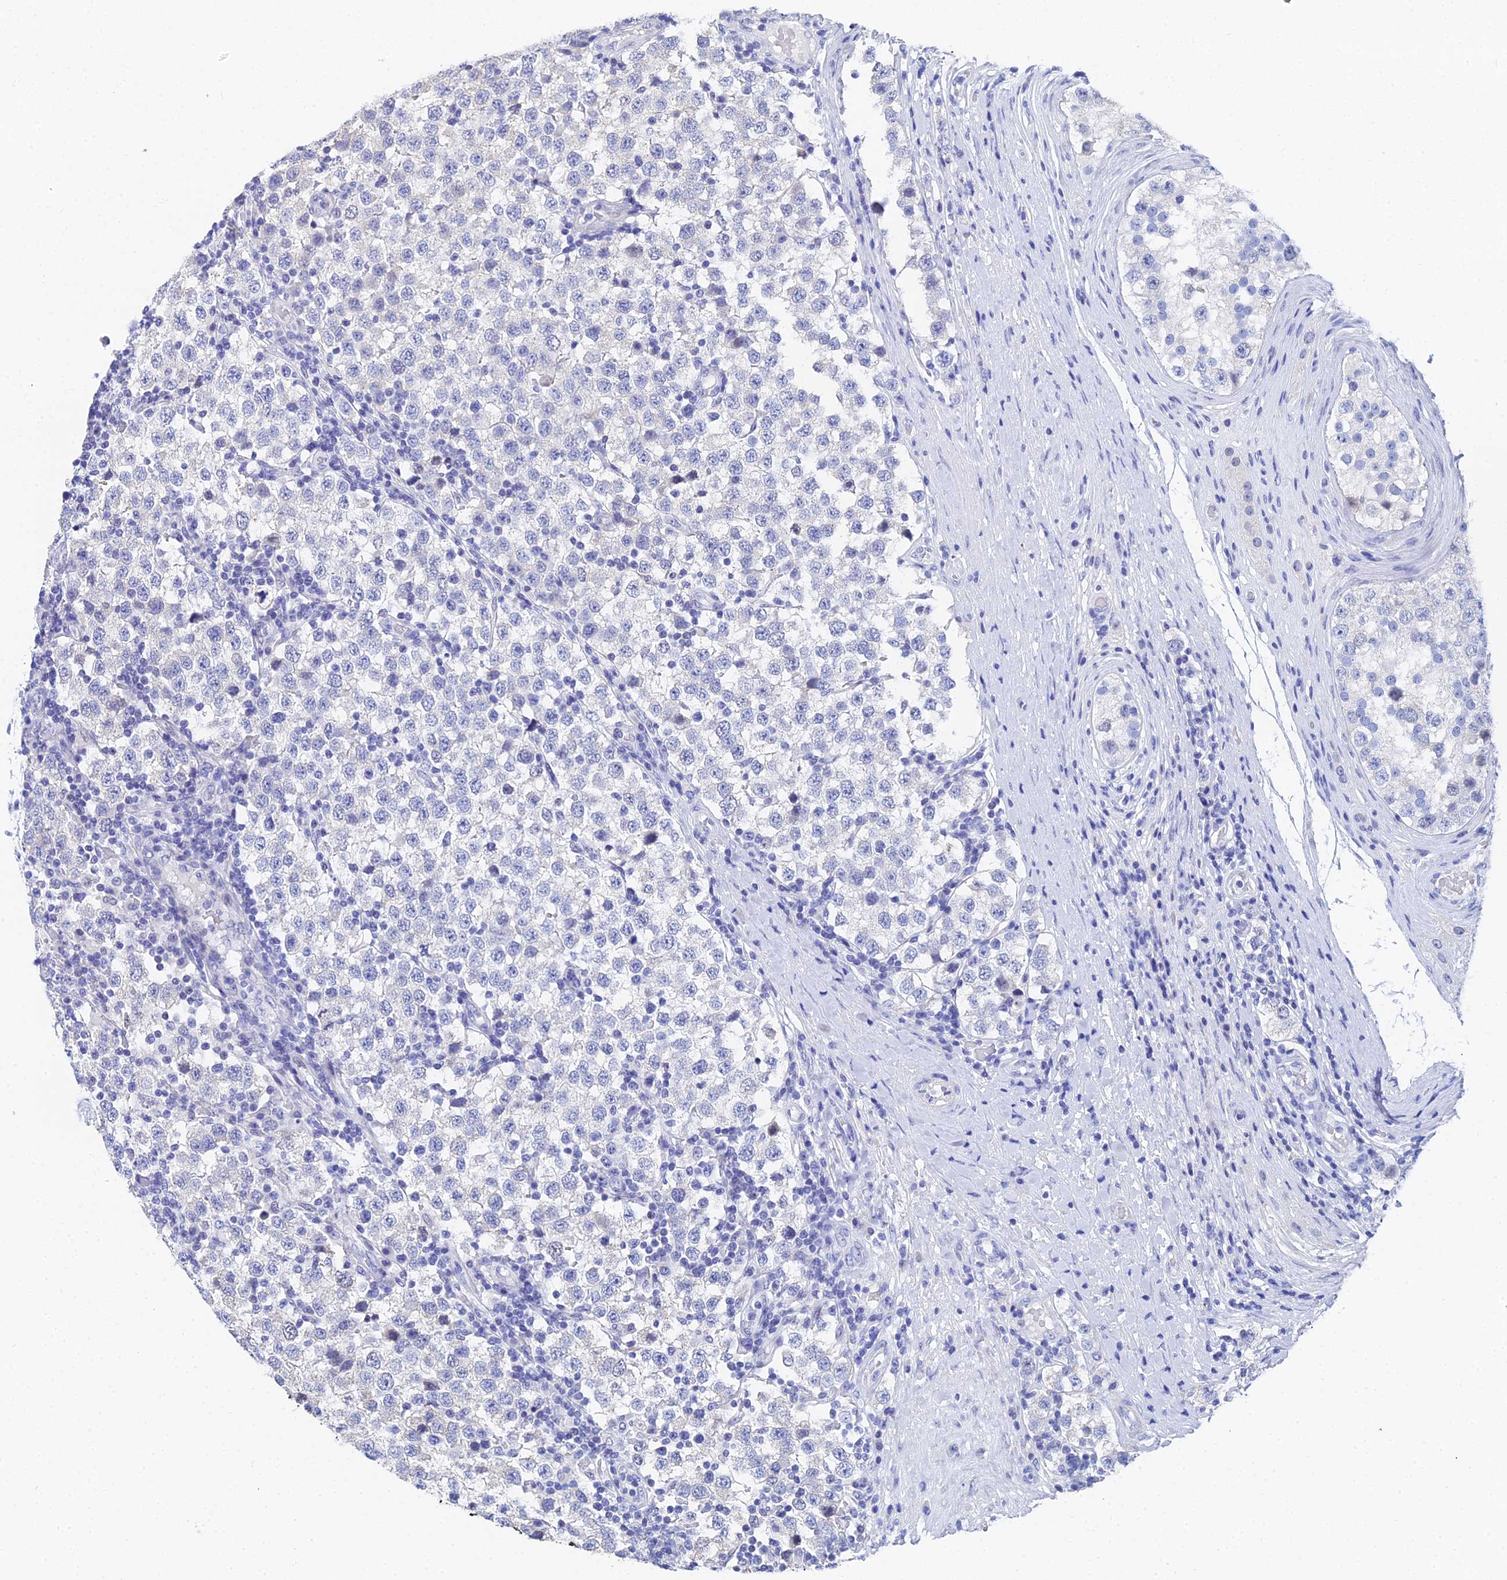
{"staining": {"intensity": "negative", "quantity": "none", "location": "none"}, "tissue": "testis cancer", "cell_type": "Tumor cells", "image_type": "cancer", "snomed": [{"axis": "morphology", "description": "Seminoma, NOS"}, {"axis": "topography", "description": "Testis"}], "caption": "Histopathology image shows no significant protein staining in tumor cells of testis cancer (seminoma).", "gene": "OCM", "patient": {"sex": "male", "age": 34}}